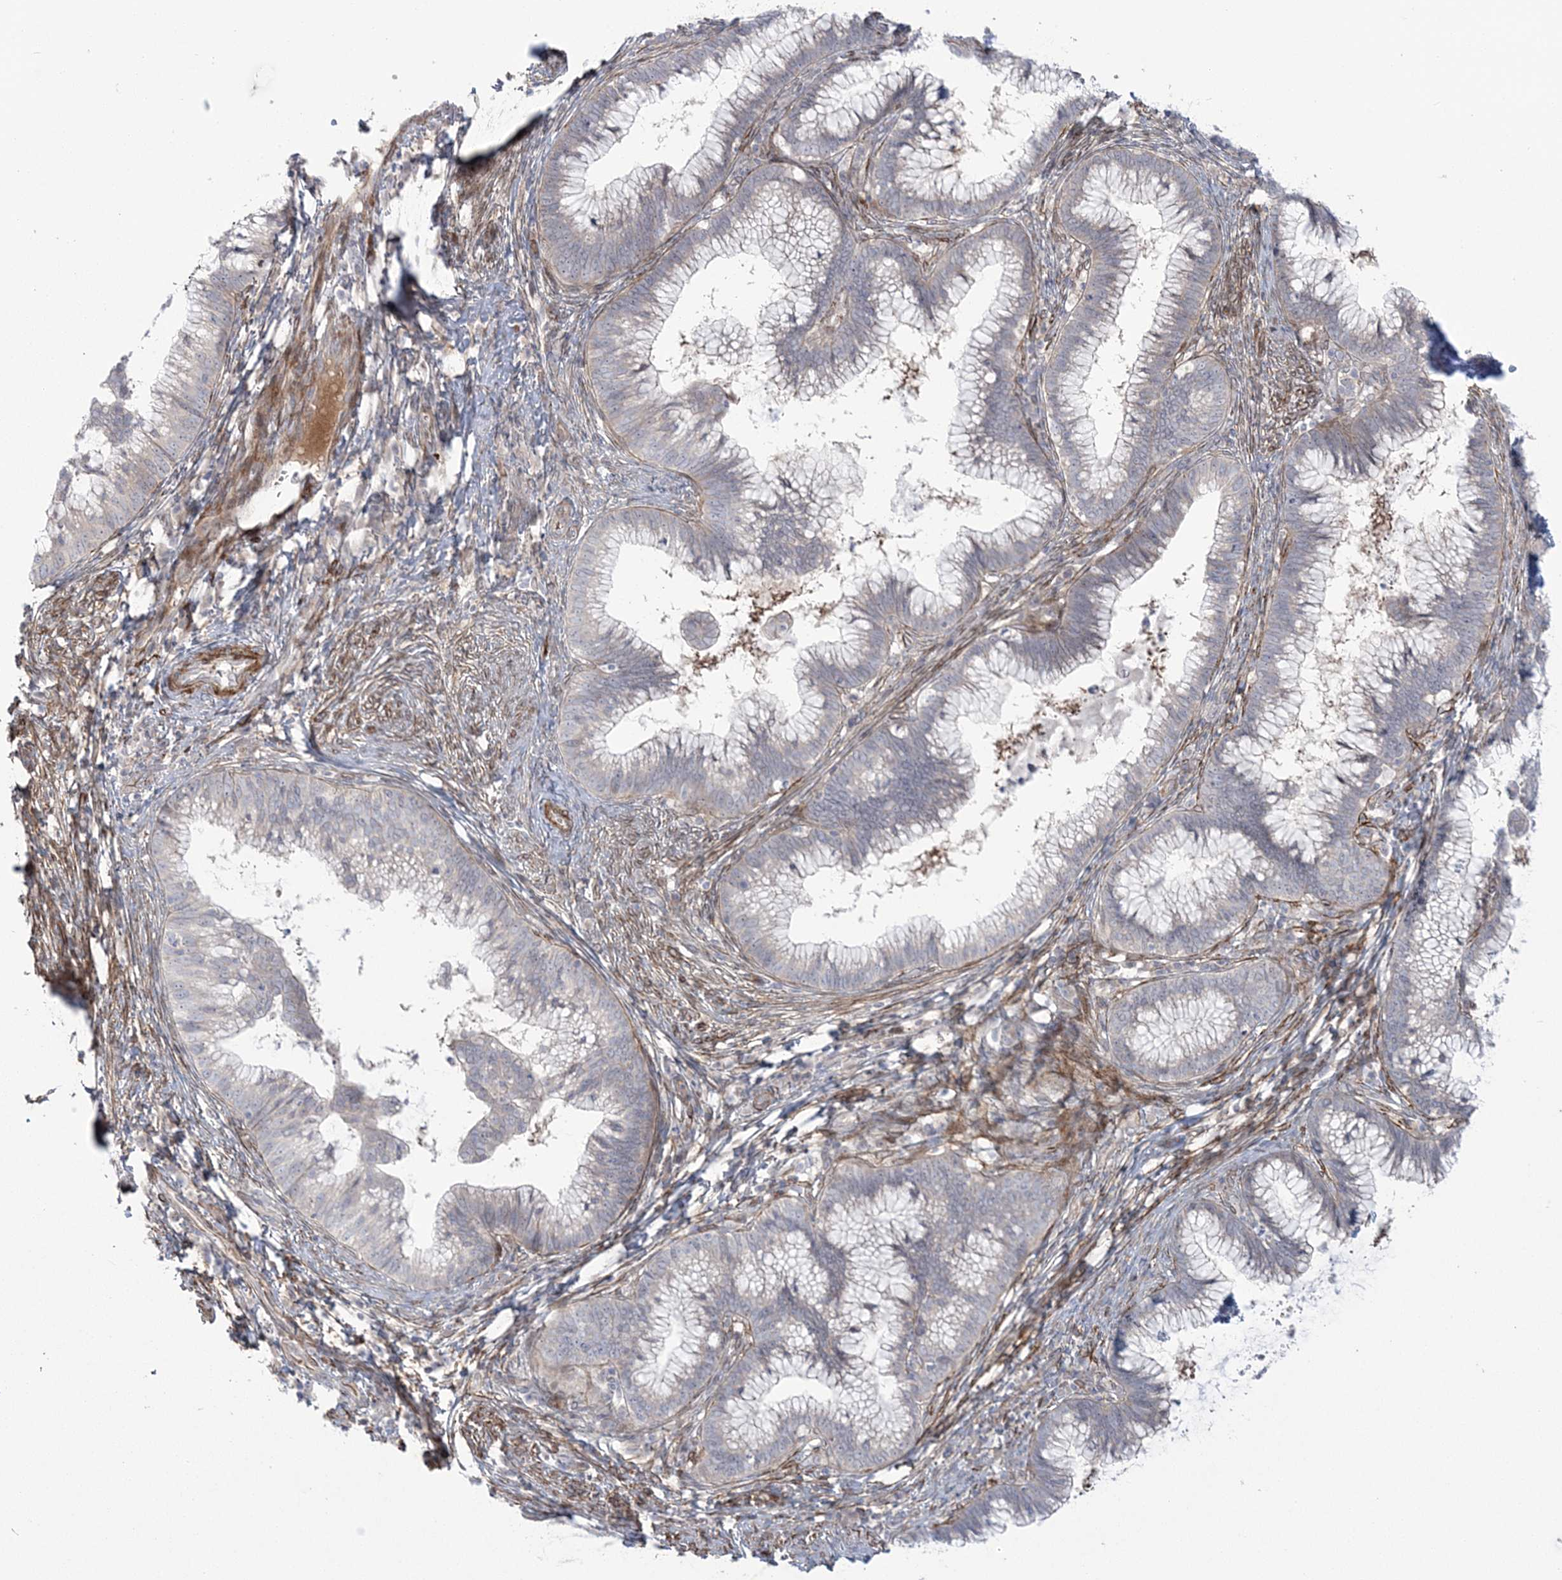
{"staining": {"intensity": "negative", "quantity": "none", "location": "none"}, "tissue": "cervical cancer", "cell_type": "Tumor cells", "image_type": "cancer", "snomed": [{"axis": "morphology", "description": "Adenocarcinoma, NOS"}, {"axis": "topography", "description": "Cervix"}], "caption": "This histopathology image is of cervical adenocarcinoma stained with immunohistochemistry (IHC) to label a protein in brown with the nuclei are counter-stained blue. There is no staining in tumor cells.", "gene": "NUDT9", "patient": {"sex": "female", "age": 36}}